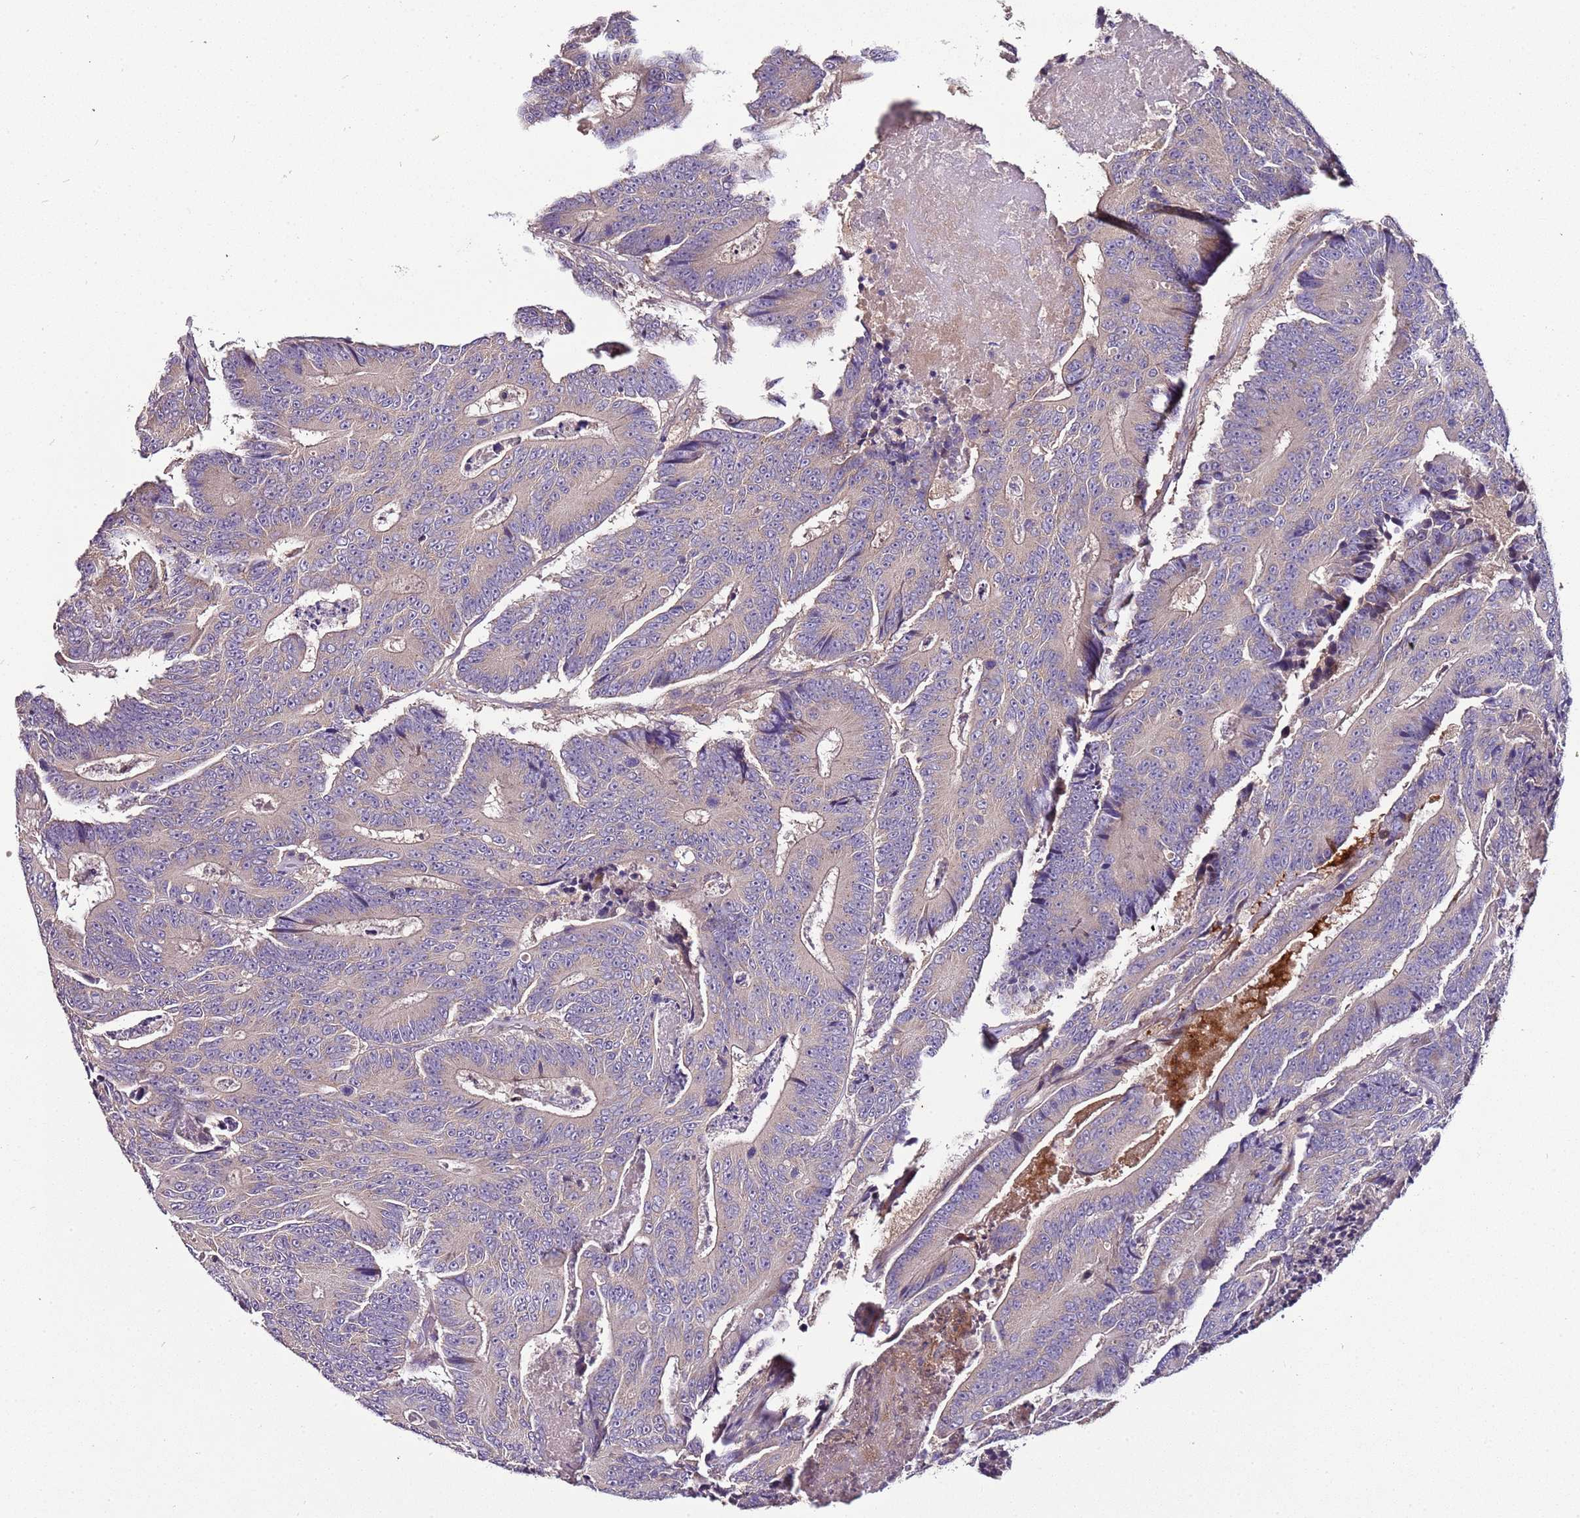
{"staining": {"intensity": "negative", "quantity": "none", "location": "none"}, "tissue": "colorectal cancer", "cell_type": "Tumor cells", "image_type": "cancer", "snomed": [{"axis": "morphology", "description": "Adenocarcinoma, NOS"}, {"axis": "topography", "description": "Colon"}], "caption": "High power microscopy photomicrograph of an immunohistochemistry photomicrograph of adenocarcinoma (colorectal), revealing no significant positivity in tumor cells.", "gene": "FAM20A", "patient": {"sex": "male", "age": 83}}